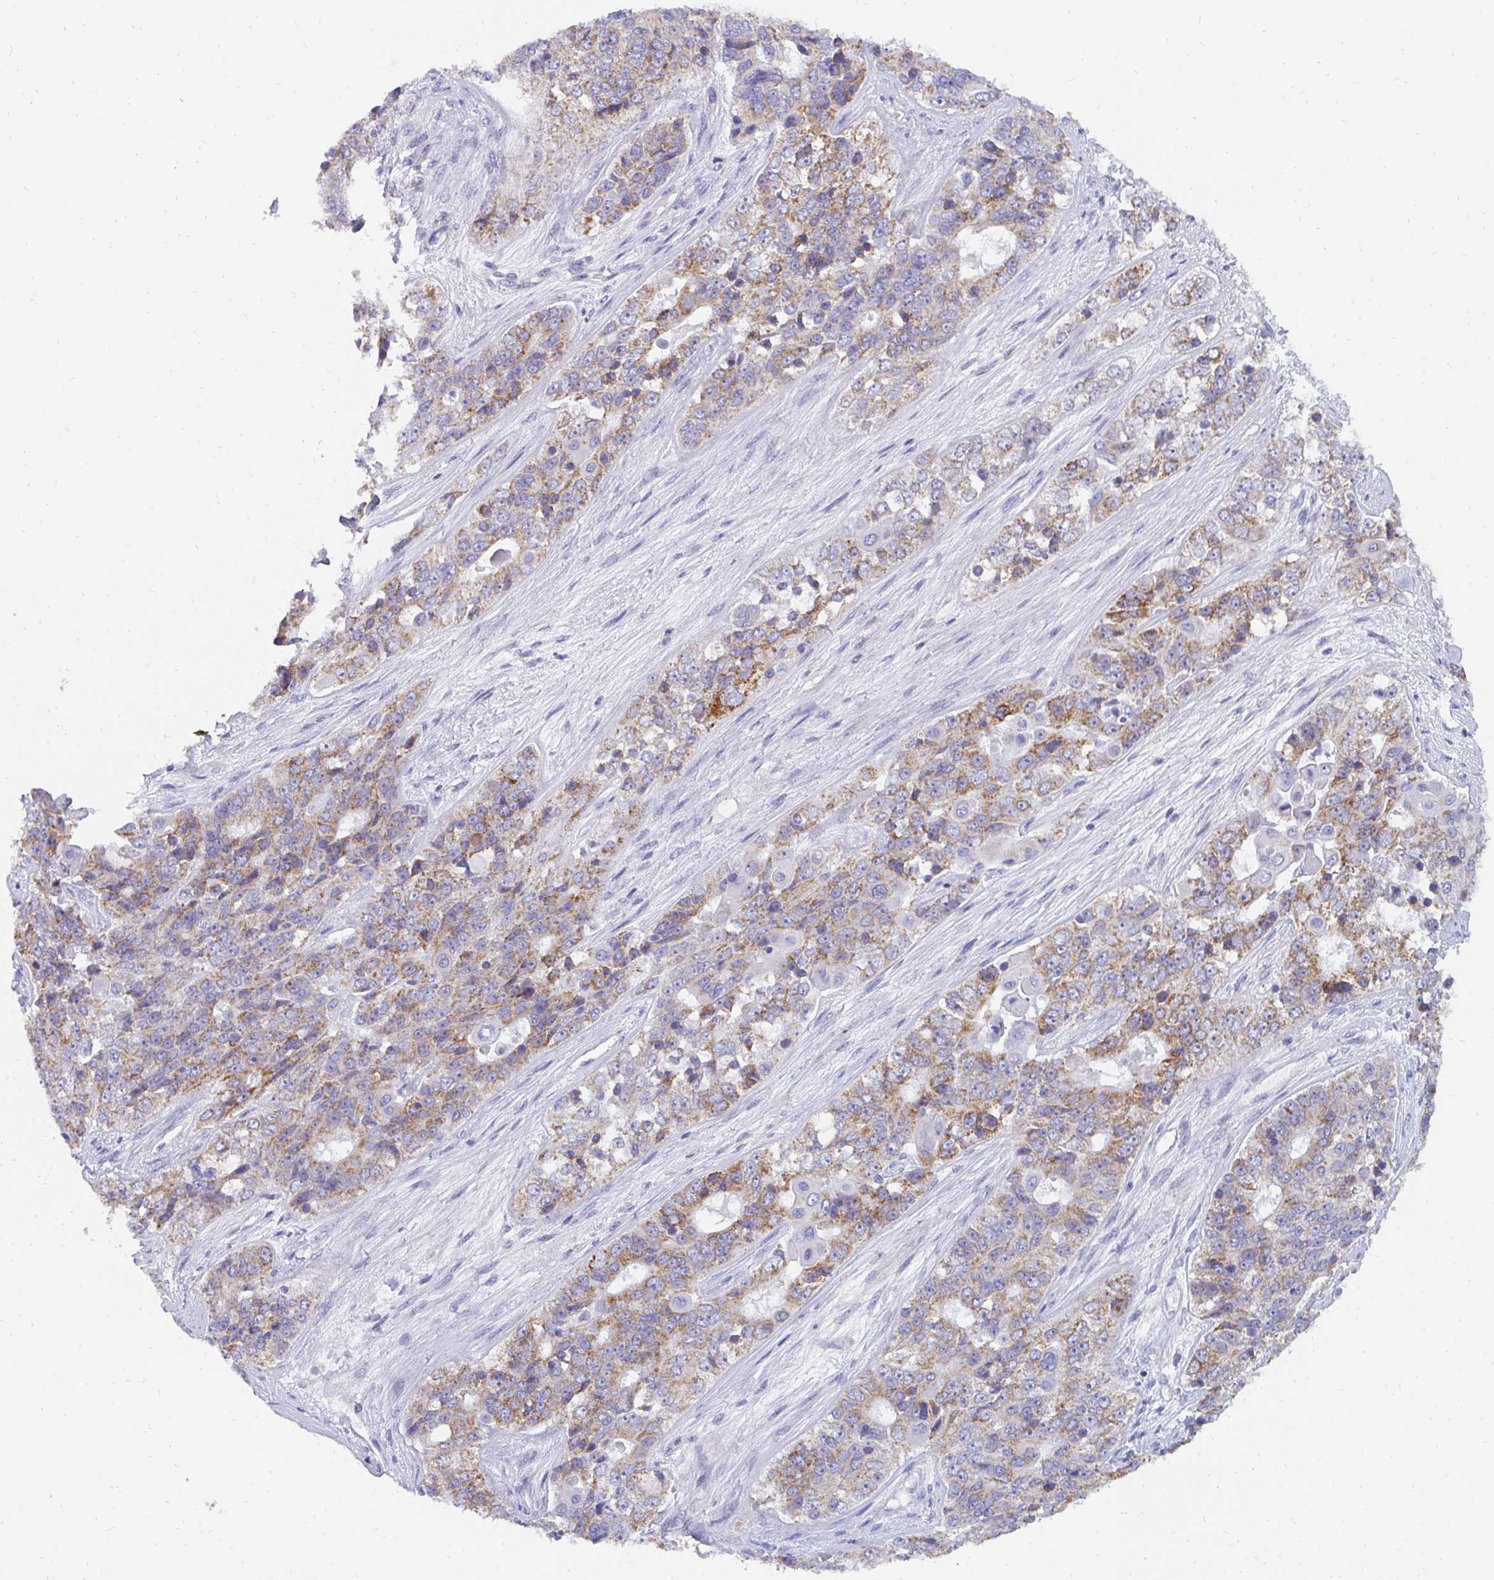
{"staining": {"intensity": "strong", "quantity": ">75%", "location": "cytoplasmic/membranous"}, "tissue": "ovarian cancer", "cell_type": "Tumor cells", "image_type": "cancer", "snomed": [{"axis": "morphology", "description": "Carcinoma, endometroid"}, {"axis": "topography", "description": "Ovary"}], "caption": "IHC (DAB (3,3'-diaminobenzidine)) staining of human endometroid carcinoma (ovarian) displays strong cytoplasmic/membranous protein positivity in about >75% of tumor cells.", "gene": "PC", "patient": {"sex": "female", "age": 51}}